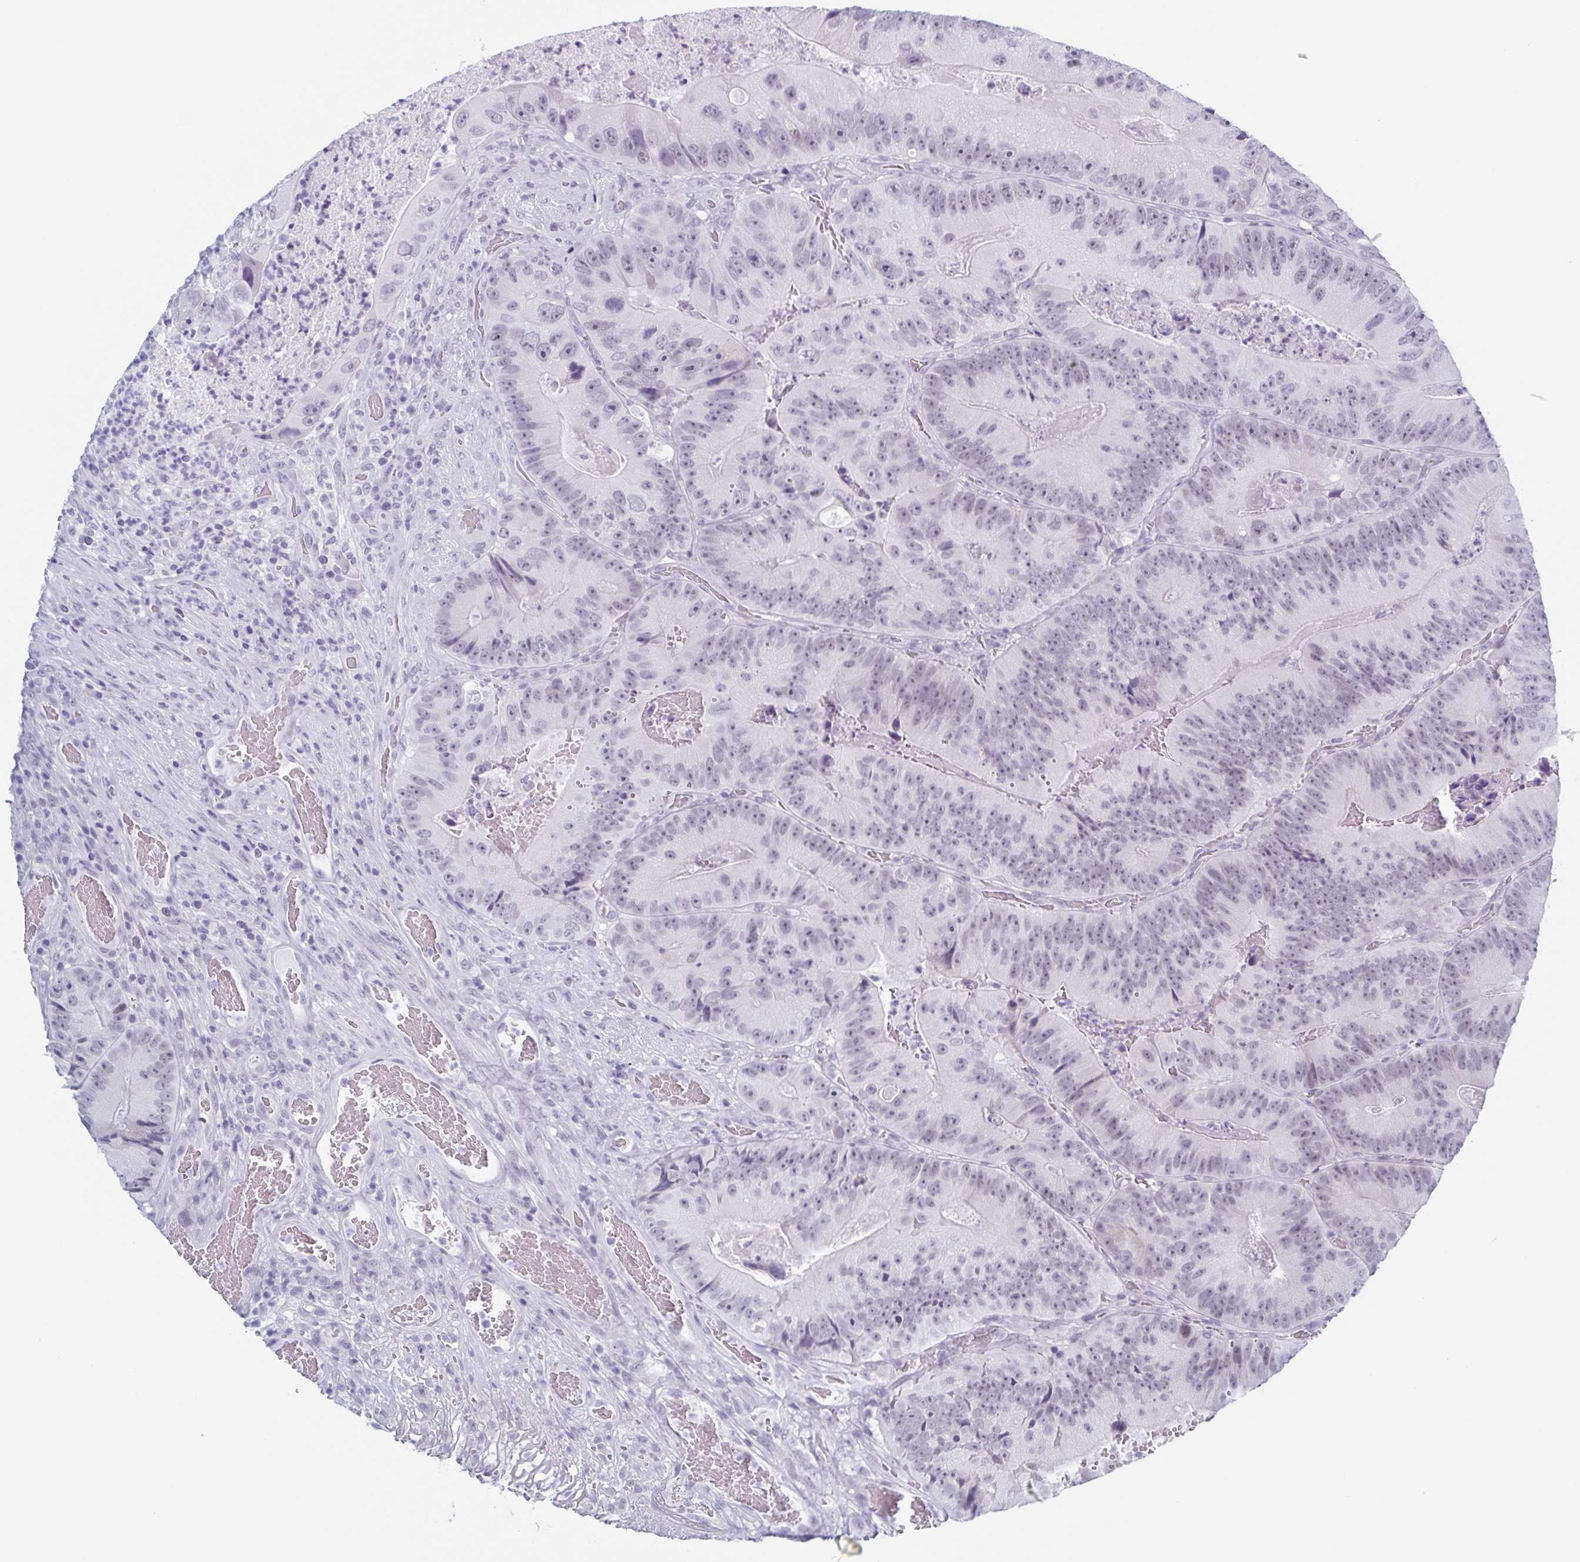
{"staining": {"intensity": "negative", "quantity": "none", "location": "none"}, "tissue": "colorectal cancer", "cell_type": "Tumor cells", "image_type": "cancer", "snomed": [{"axis": "morphology", "description": "Adenocarcinoma, NOS"}, {"axis": "topography", "description": "Colon"}], "caption": "High power microscopy histopathology image of an immunohistochemistry micrograph of colorectal cancer (adenocarcinoma), revealing no significant positivity in tumor cells.", "gene": "ZFP64", "patient": {"sex": "female", "age": 86}}